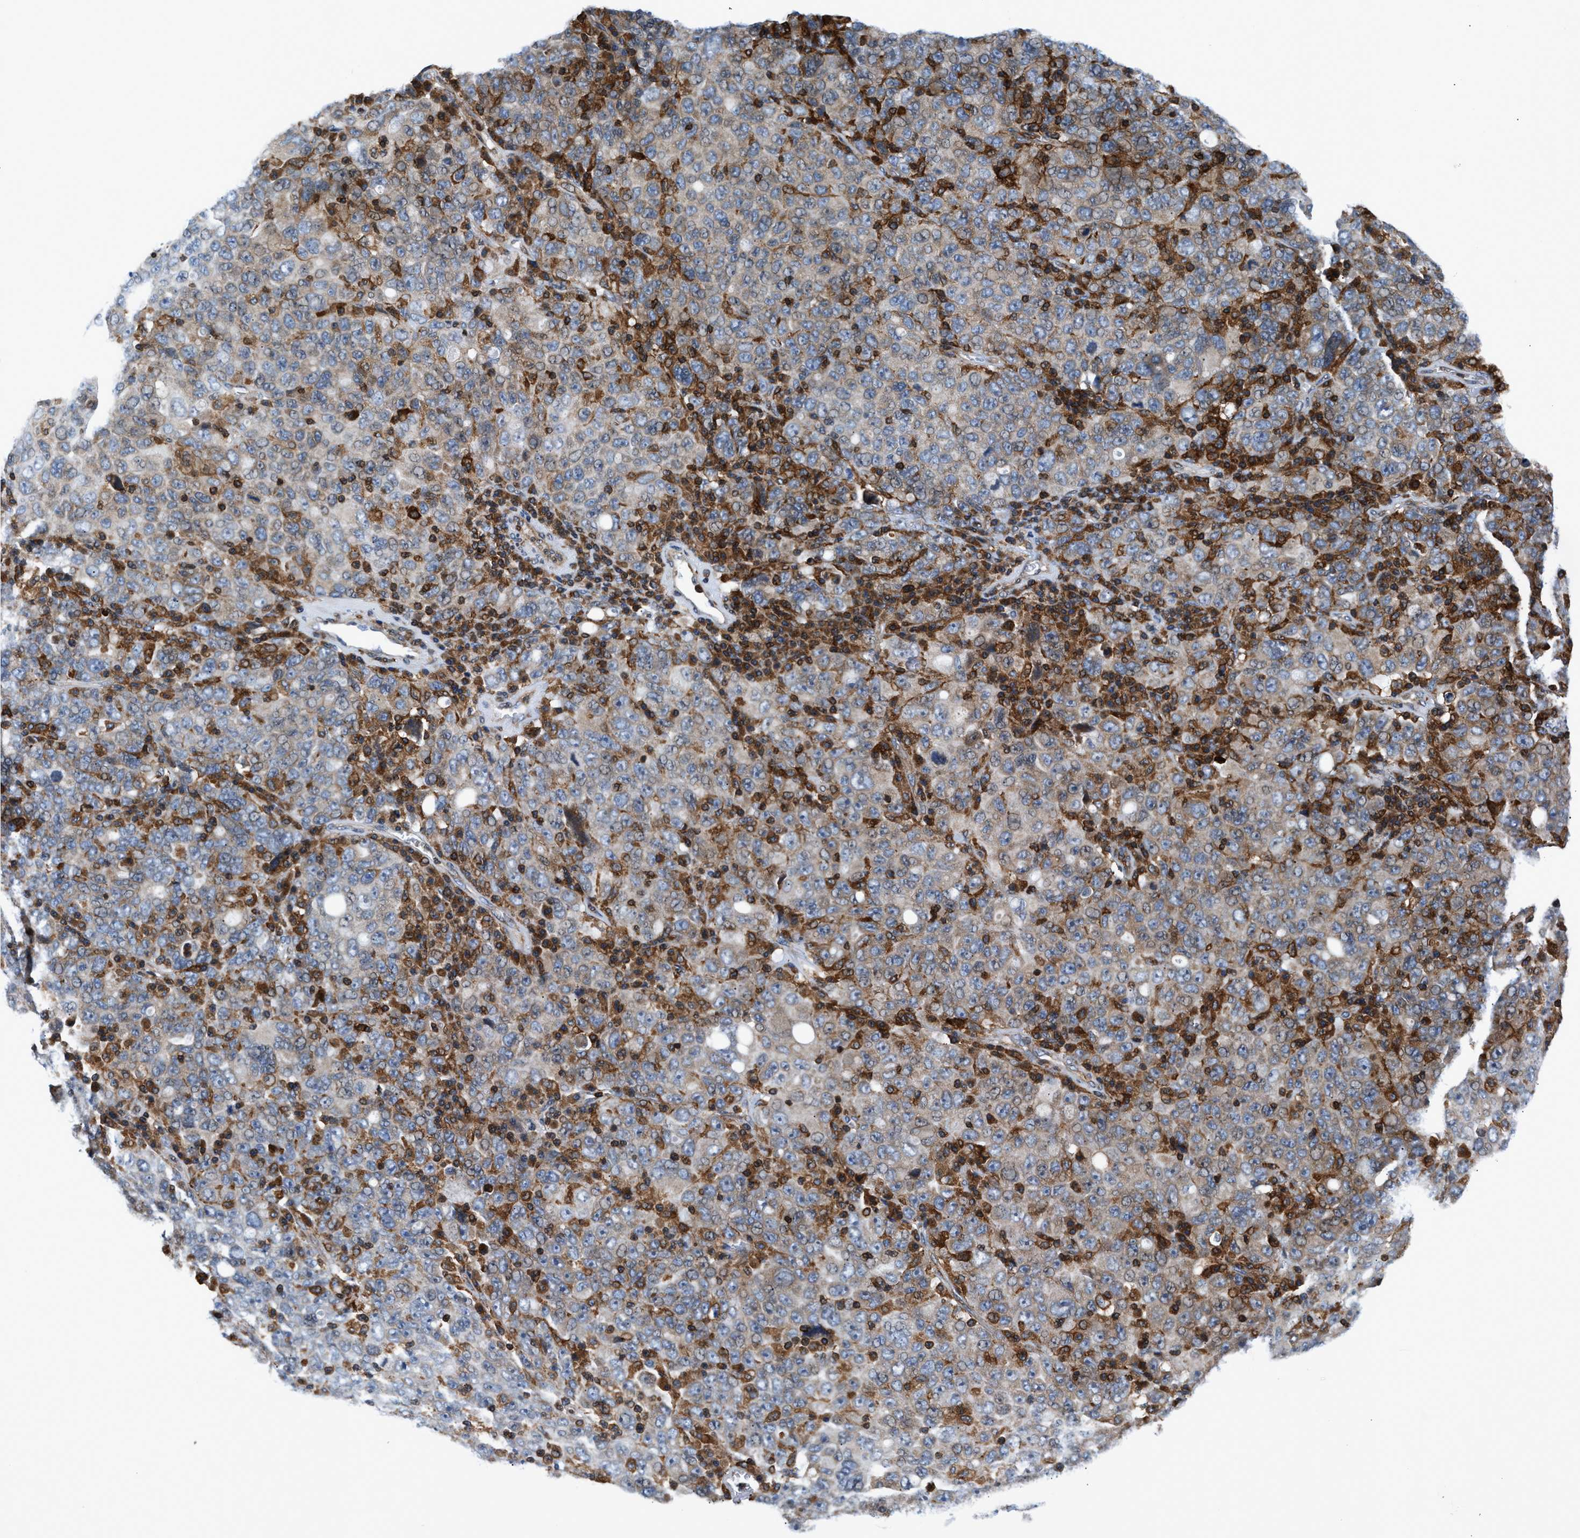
{"staining": {"intensity": "weak", "quantity": "<25%", "location": "cytoplasmic/membranous"}, "tissue": "ovarian cancer", "cell_type": "Tumor cells", "image_type": "cancer", "snomed": [{"axis": "morphology", "description": "Carcinoma, endometroid"}, {"axis": "topography", "description": "Ovary"}], "caption": "An immunohistochemistry photomicrograph of endometroid carcinoma (ovarian) is shown. There is no staining in tumor cells of endometroid carcinoma (ovarian).", "gene": "ATP9A", "patient": {"sex": "female", "age": 62}}